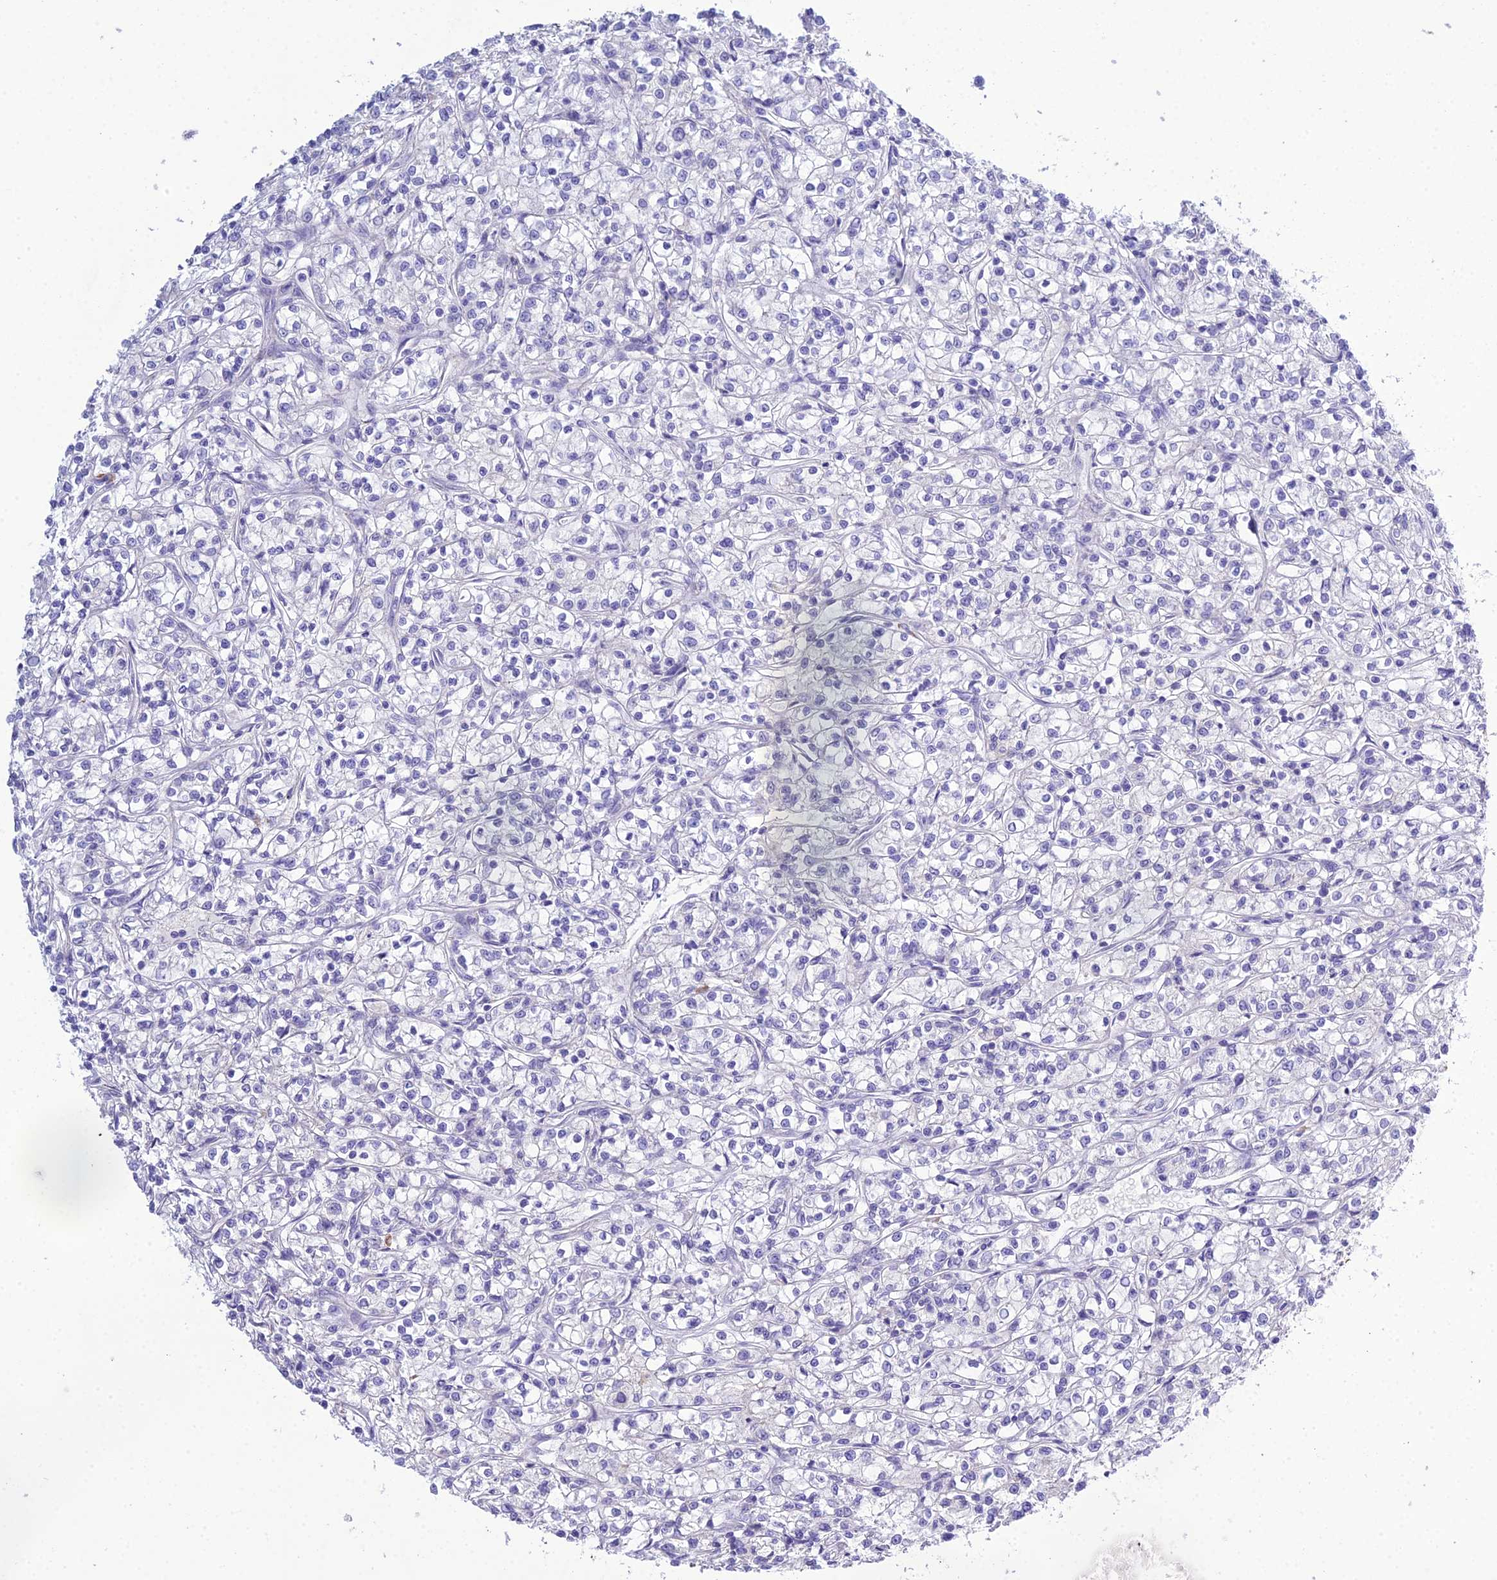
{"staining": {"intensity": "negative", "quantity": "none", "location": "none"}, "tissue": "renal cancer", "cell_type": "Tumor cells", "image_type": "cancer", "snomed": [{"axis": "morphology", "description": "Adenocarcinoma, NOS"}, {"axis": "topography", "description": "Kidney"}], "caption": "There is no significant positivity in tumor cells of renal adenocarcinoma.", "gene": "OR1Q1", "patient": {"sex": "female", "age": 59}}